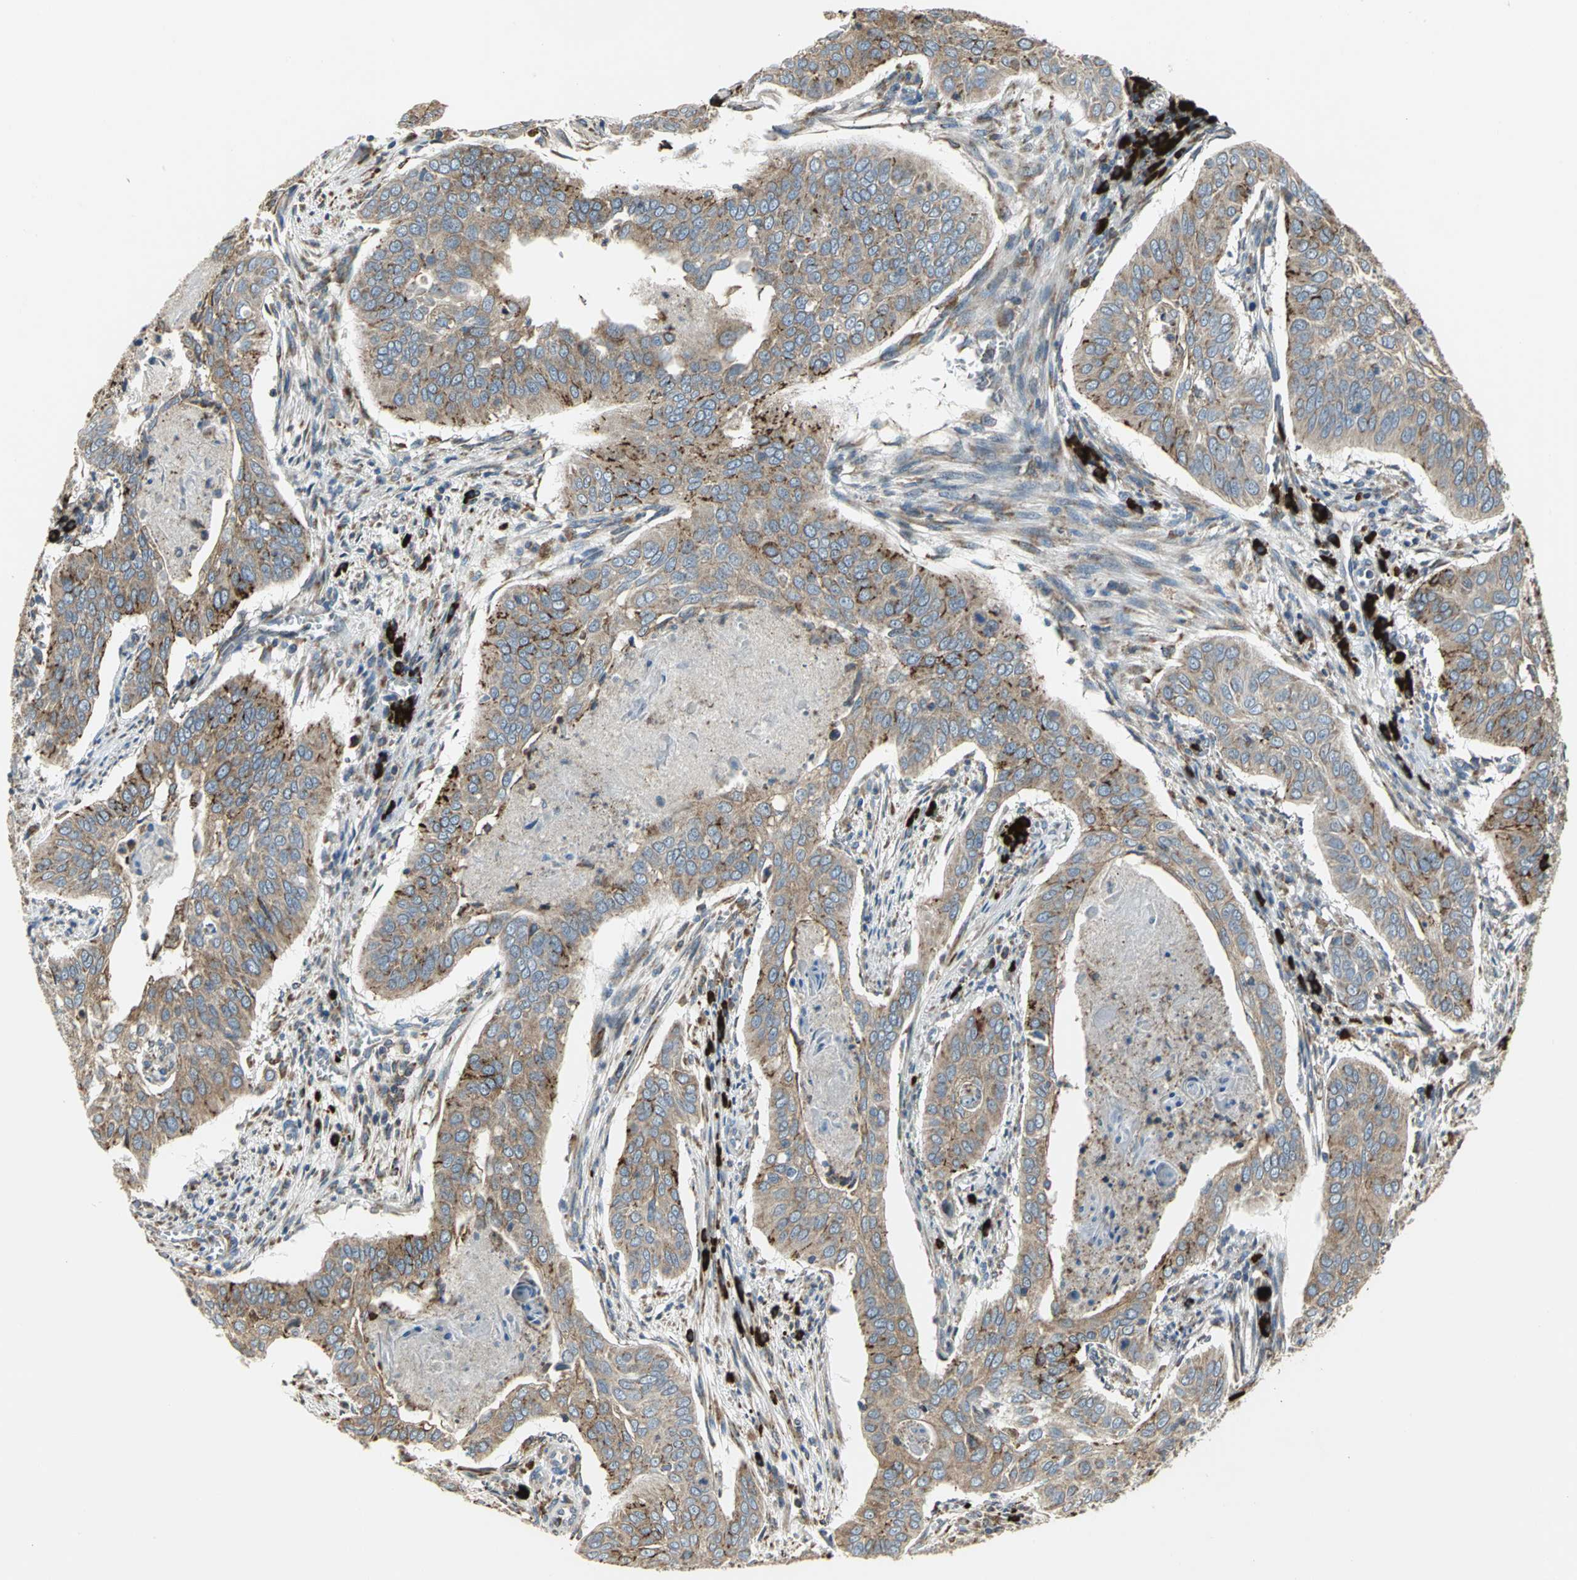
{"staining": {"intensity": "strong", "quantity": ">75%", "location": "cytoplasmic/membranous"}, "tissue": "cervical cancer", "cell_type": "Tumor cells", "image_type": "cancer", "snomed": [{"axis": "morphology", "description": "Squamous cell carcinoma, NOS"}, {"axis": "topography", "description": "Cervix"}], "caption": "Cervical cancer (squamous cell carcinoma) stained with DAB (3,3'-diaminobenzidine) IHC shows high levels of strong cytoplasmic/membranous positivity in approximately >75% of tumor cells.", "gene": "SDF2L1", "patient": {"sex": "female", "age": 39}}